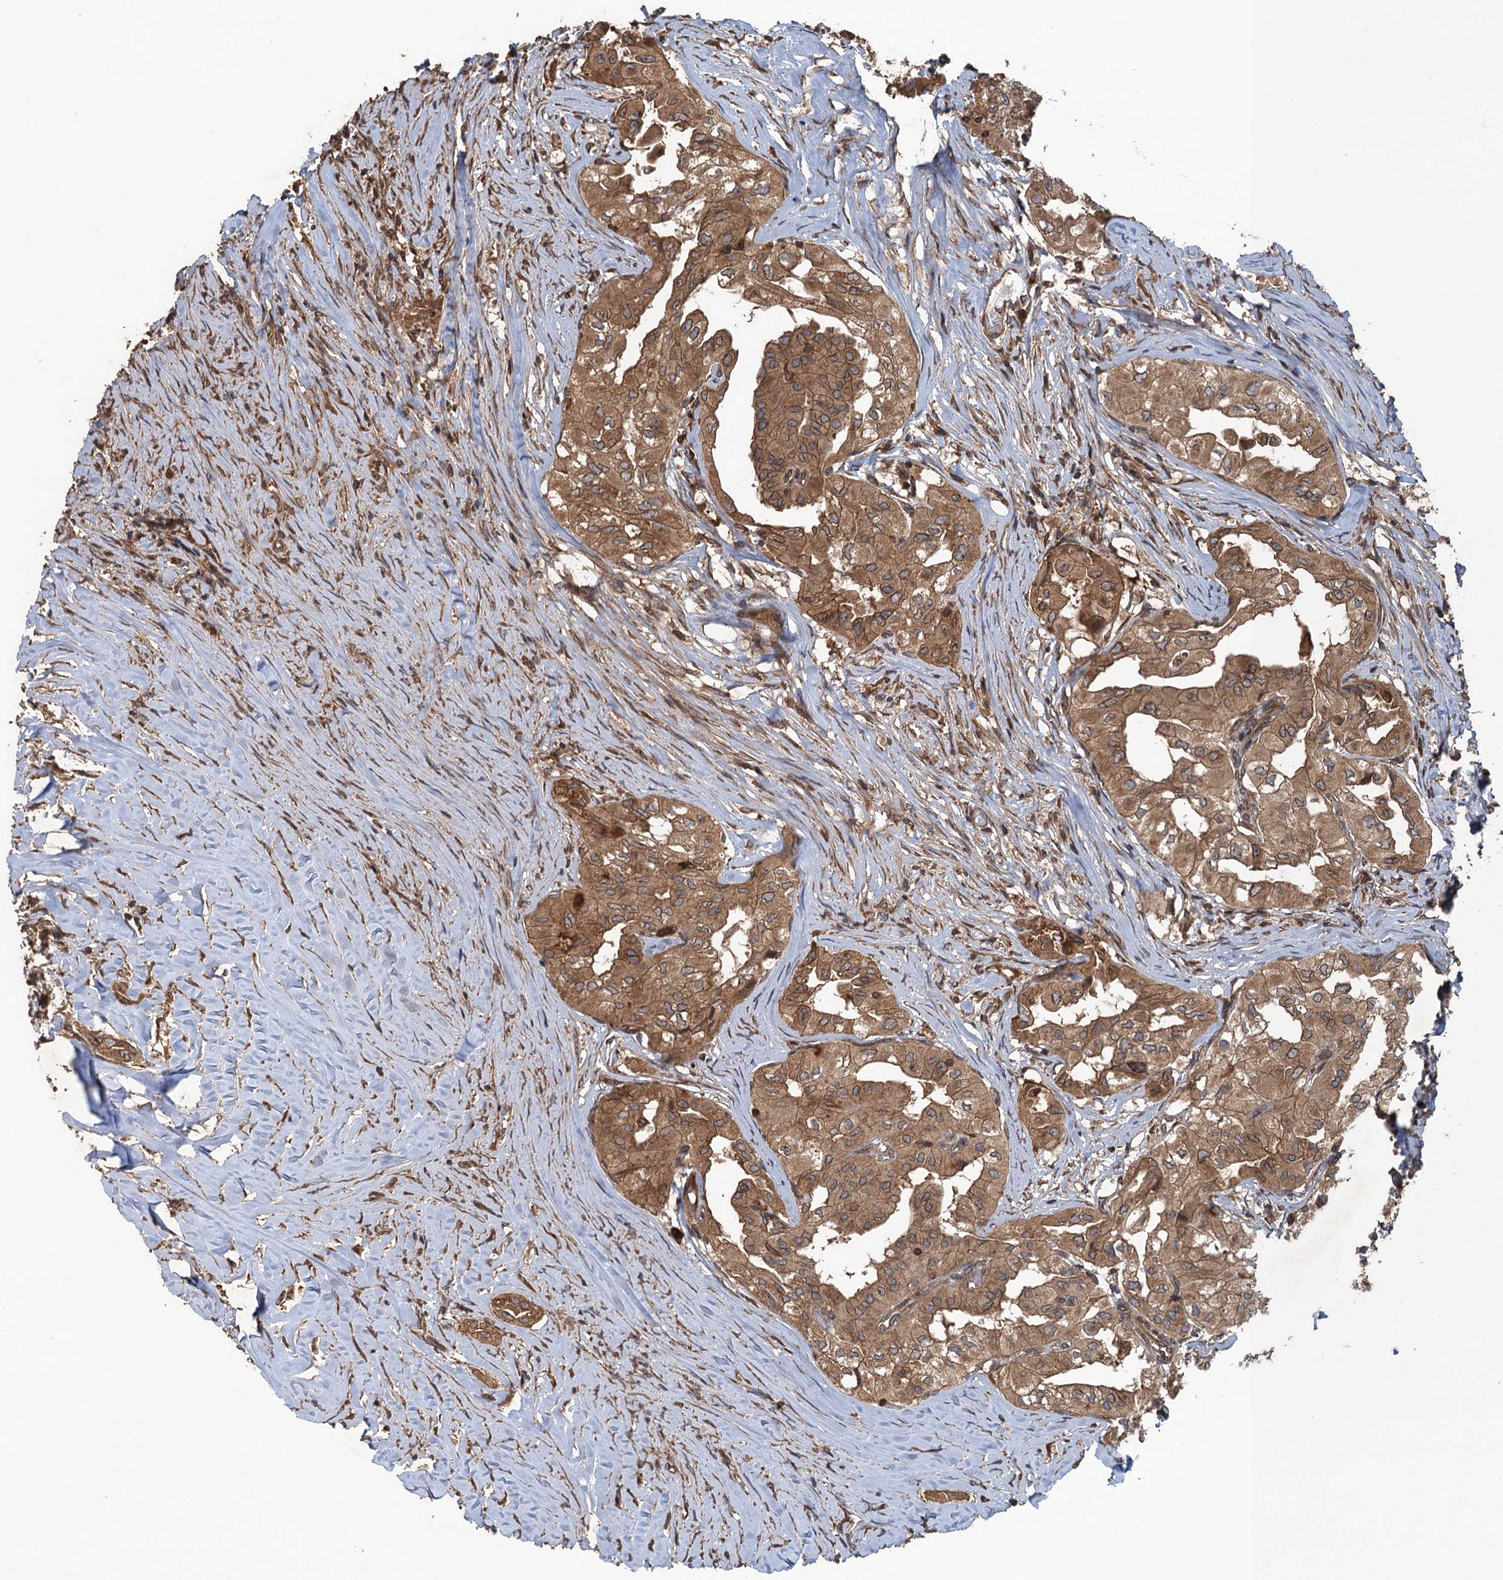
{"staining": {"intensity": "moderate", "quantity": ">75%", "location": "cytoplasmic/membranous"}, "tissue": "thyroid cancer", "cell_type": "Tumor cells", "image_type": "cancer", "snomed": [{"axis": "morphology", "description": "Papillary adenocarcinoma, NOS"}, {"axis": "topography", "description": "Thyroid gland"}], "caption": "Immunohistochemical staining of human papillary adenocarcinoma (thyroid) exhibits medium levels of moderate cytoplasmic/membranous protein positivity in about >75% of tumor cells.", "gene": "GLE1", "patient": {"sex": "female", "age": 59}}